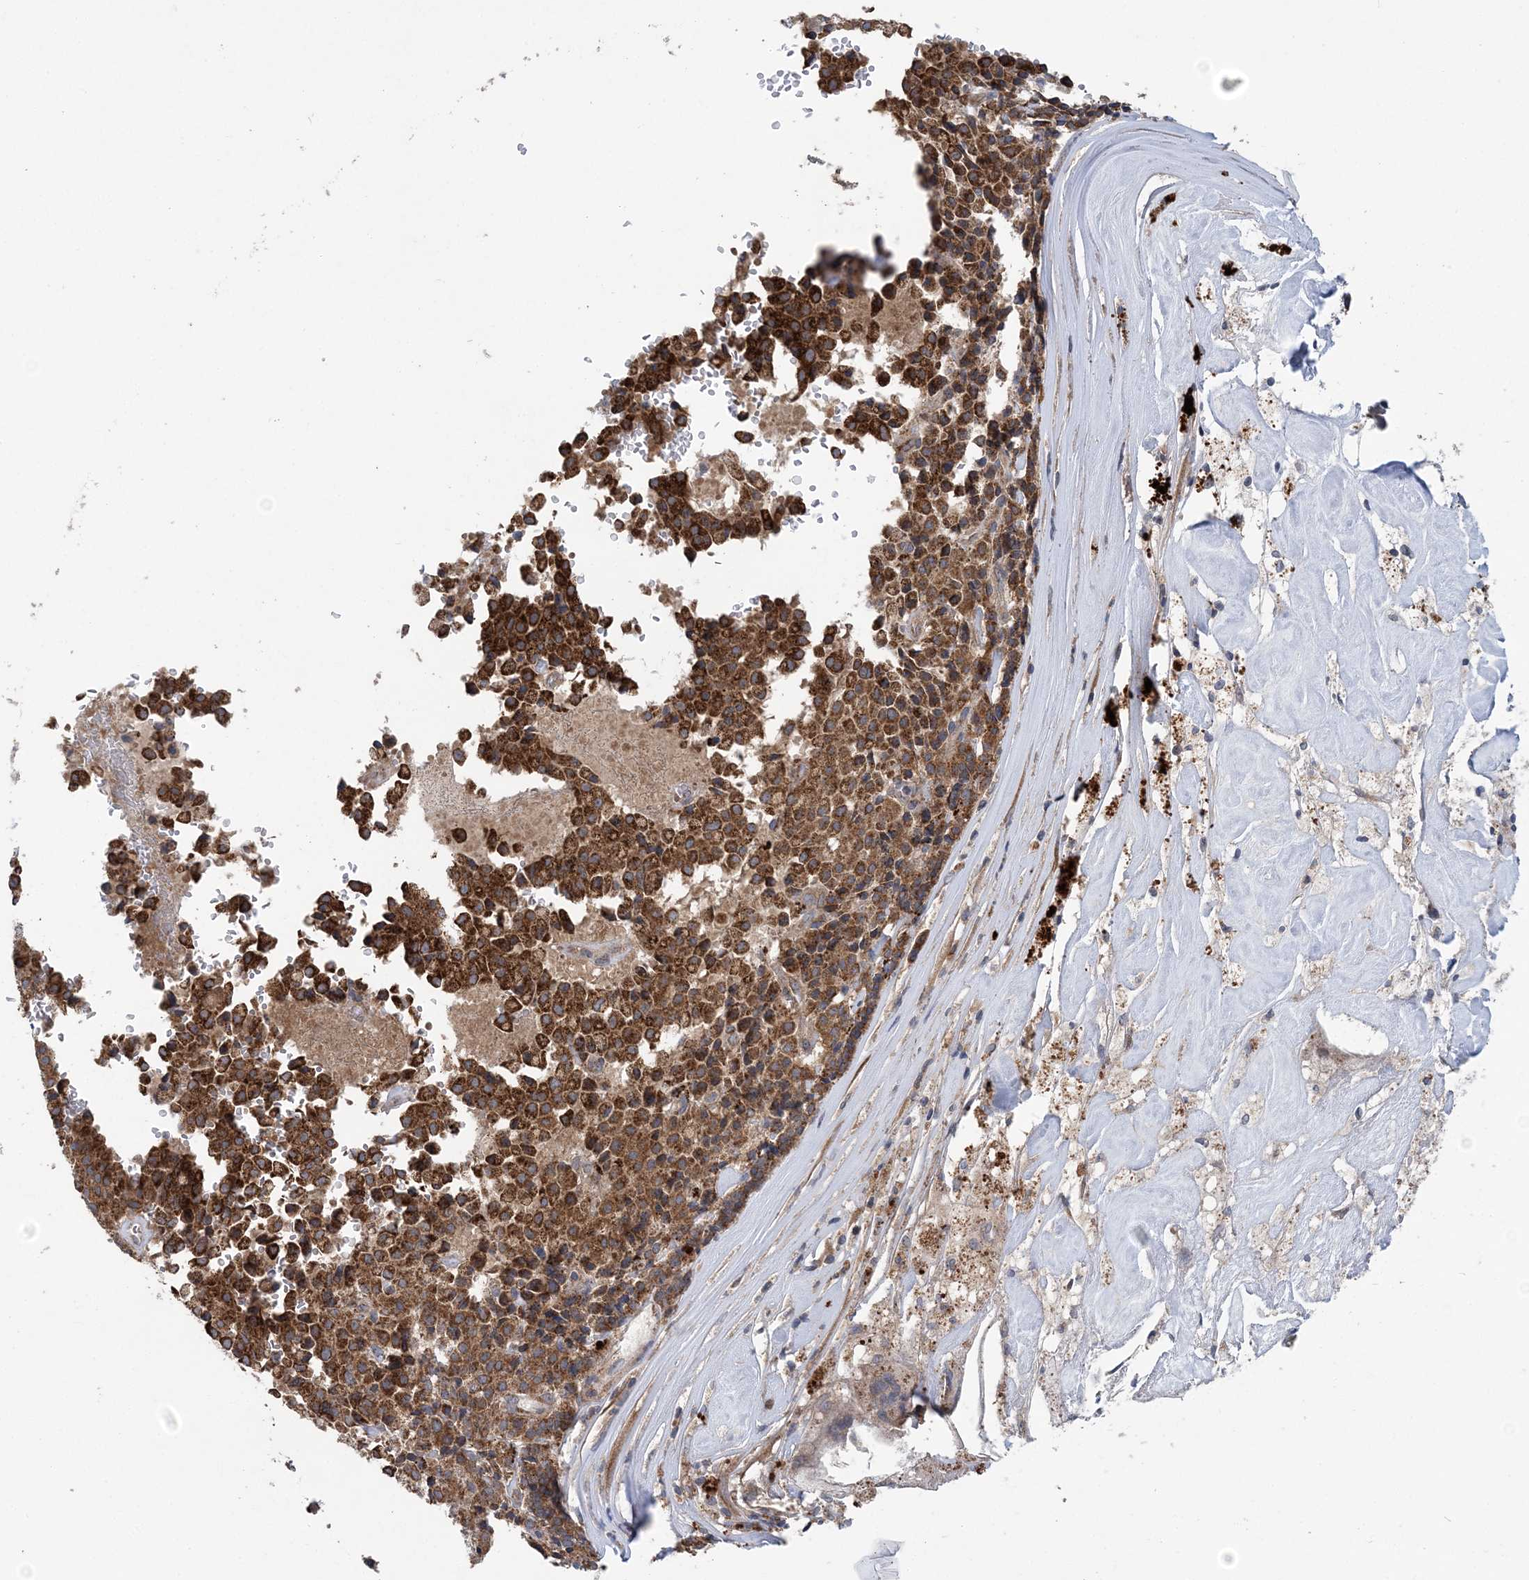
{"staining": {"intensity": "strong", "quantity": ">75%", "location": "cytoplasmic/membranous"}, "tissue": "pancreatic cancer", "cell_type": "Tumor cells", "image_type": "cancer", "snomed": [{"axis": "morphology", "description": "Adenocarcinoma, NOS"}, {"axis": "topography", "description": "Pancreas"}], "caption": "This photomicrograph shows immunohistochemistry staining of pancreatic adenocarcinoma, with high strong cytoplasmic/membranous staining in approximately >75% of tumor cells.", "gene": "COPE", "patient": {"sex": "male", "age": 65}}